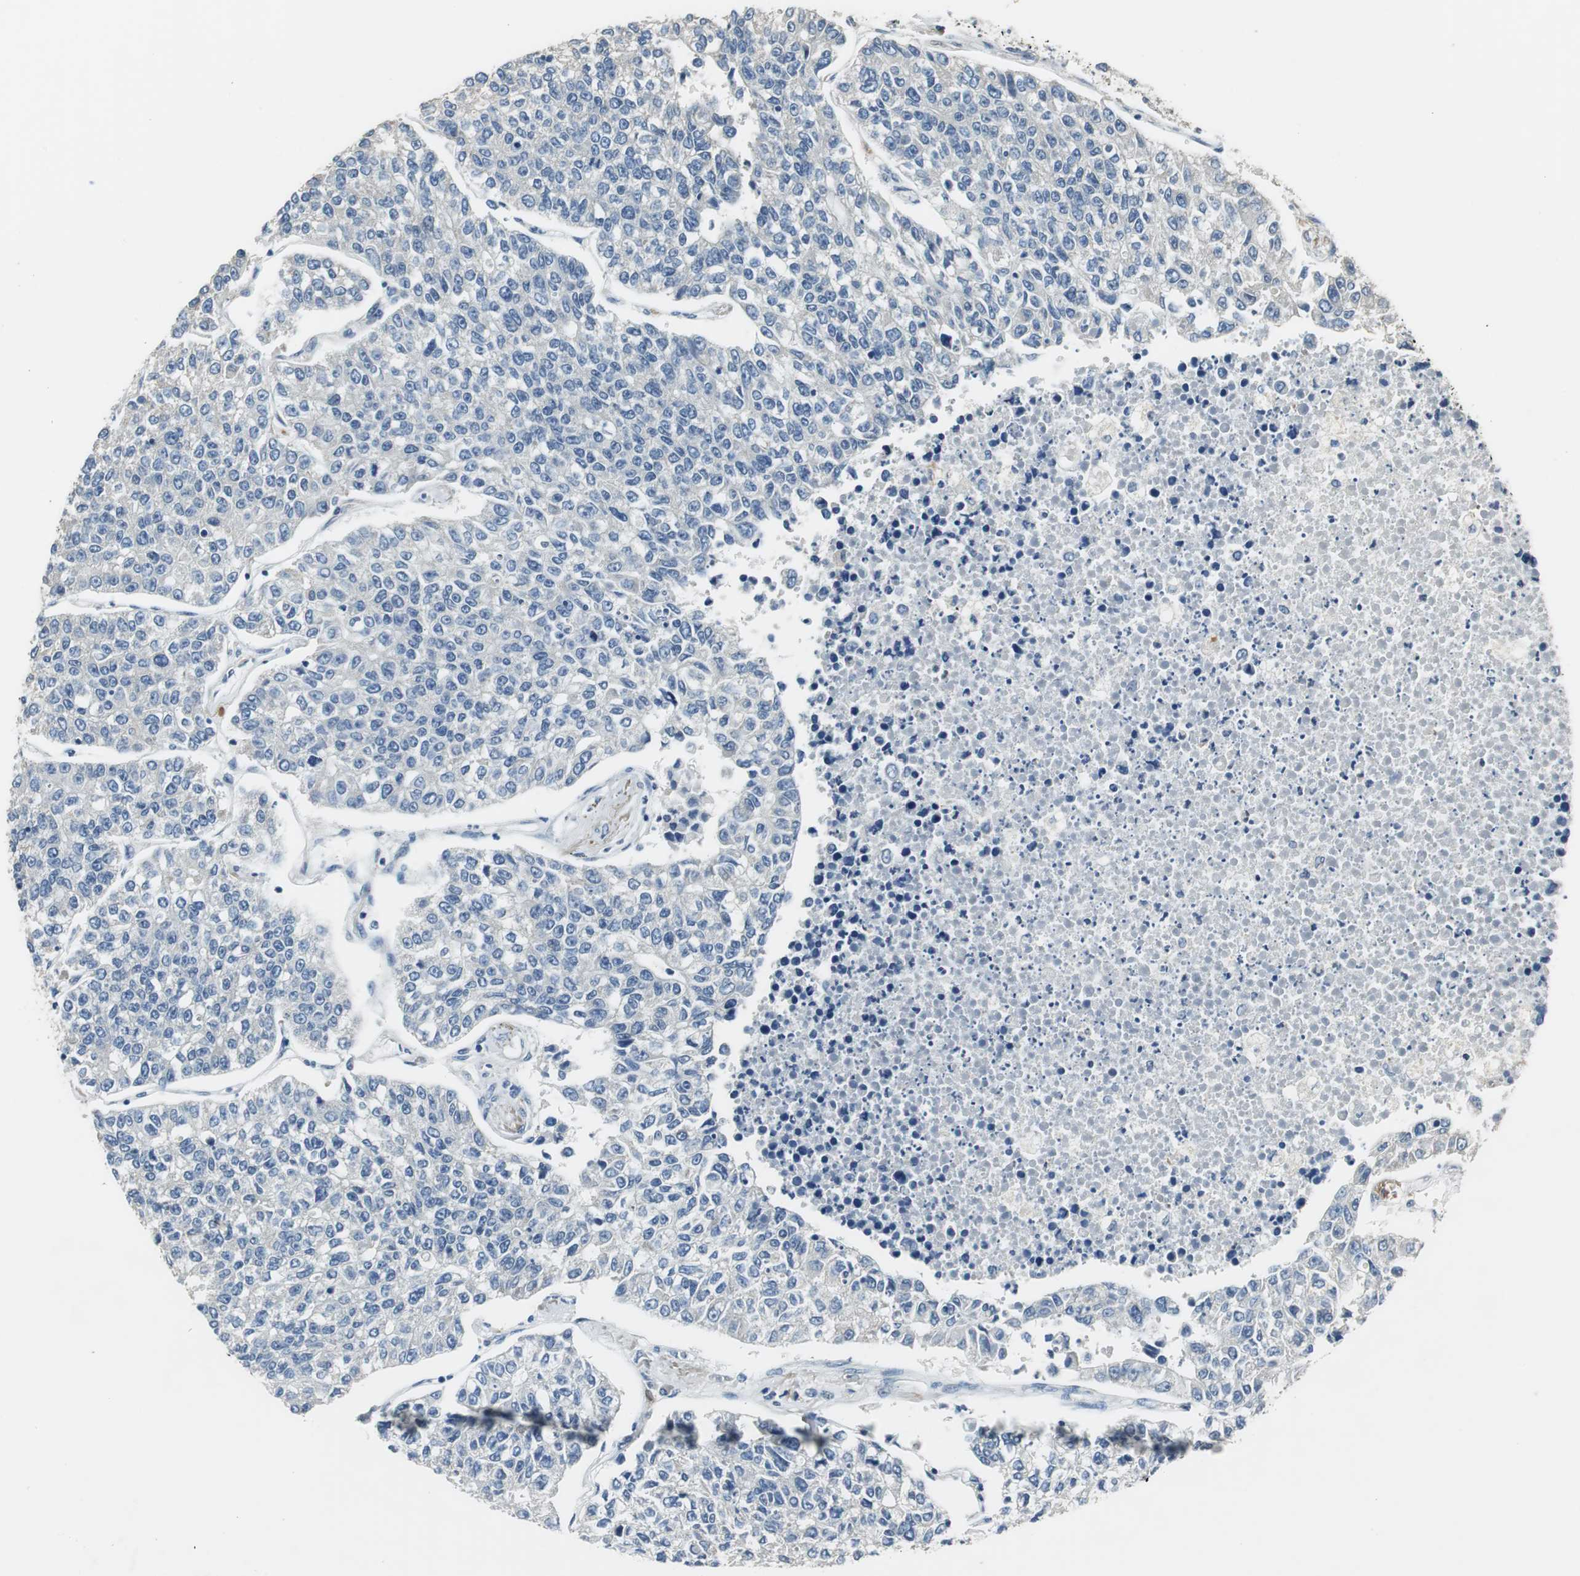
{"staining": {"intensity": "negative", "quantity": "none", "location": "none"}, "tissue": "lung cancer", "cell_type": "Tumor cells", "image_type": "cancer", "snomed": [{"axis": "morphology", "description": "Adenocarcinoma, NOS"}, {"axis": "topography", "description": "Lung"}], "caption": "Histopathology image shows no protein positivity in tumor cells of lung adenocarcinoma tissue.", "gene": "ALDH4A1", "patient": {"sex": "male", "age": 49}}